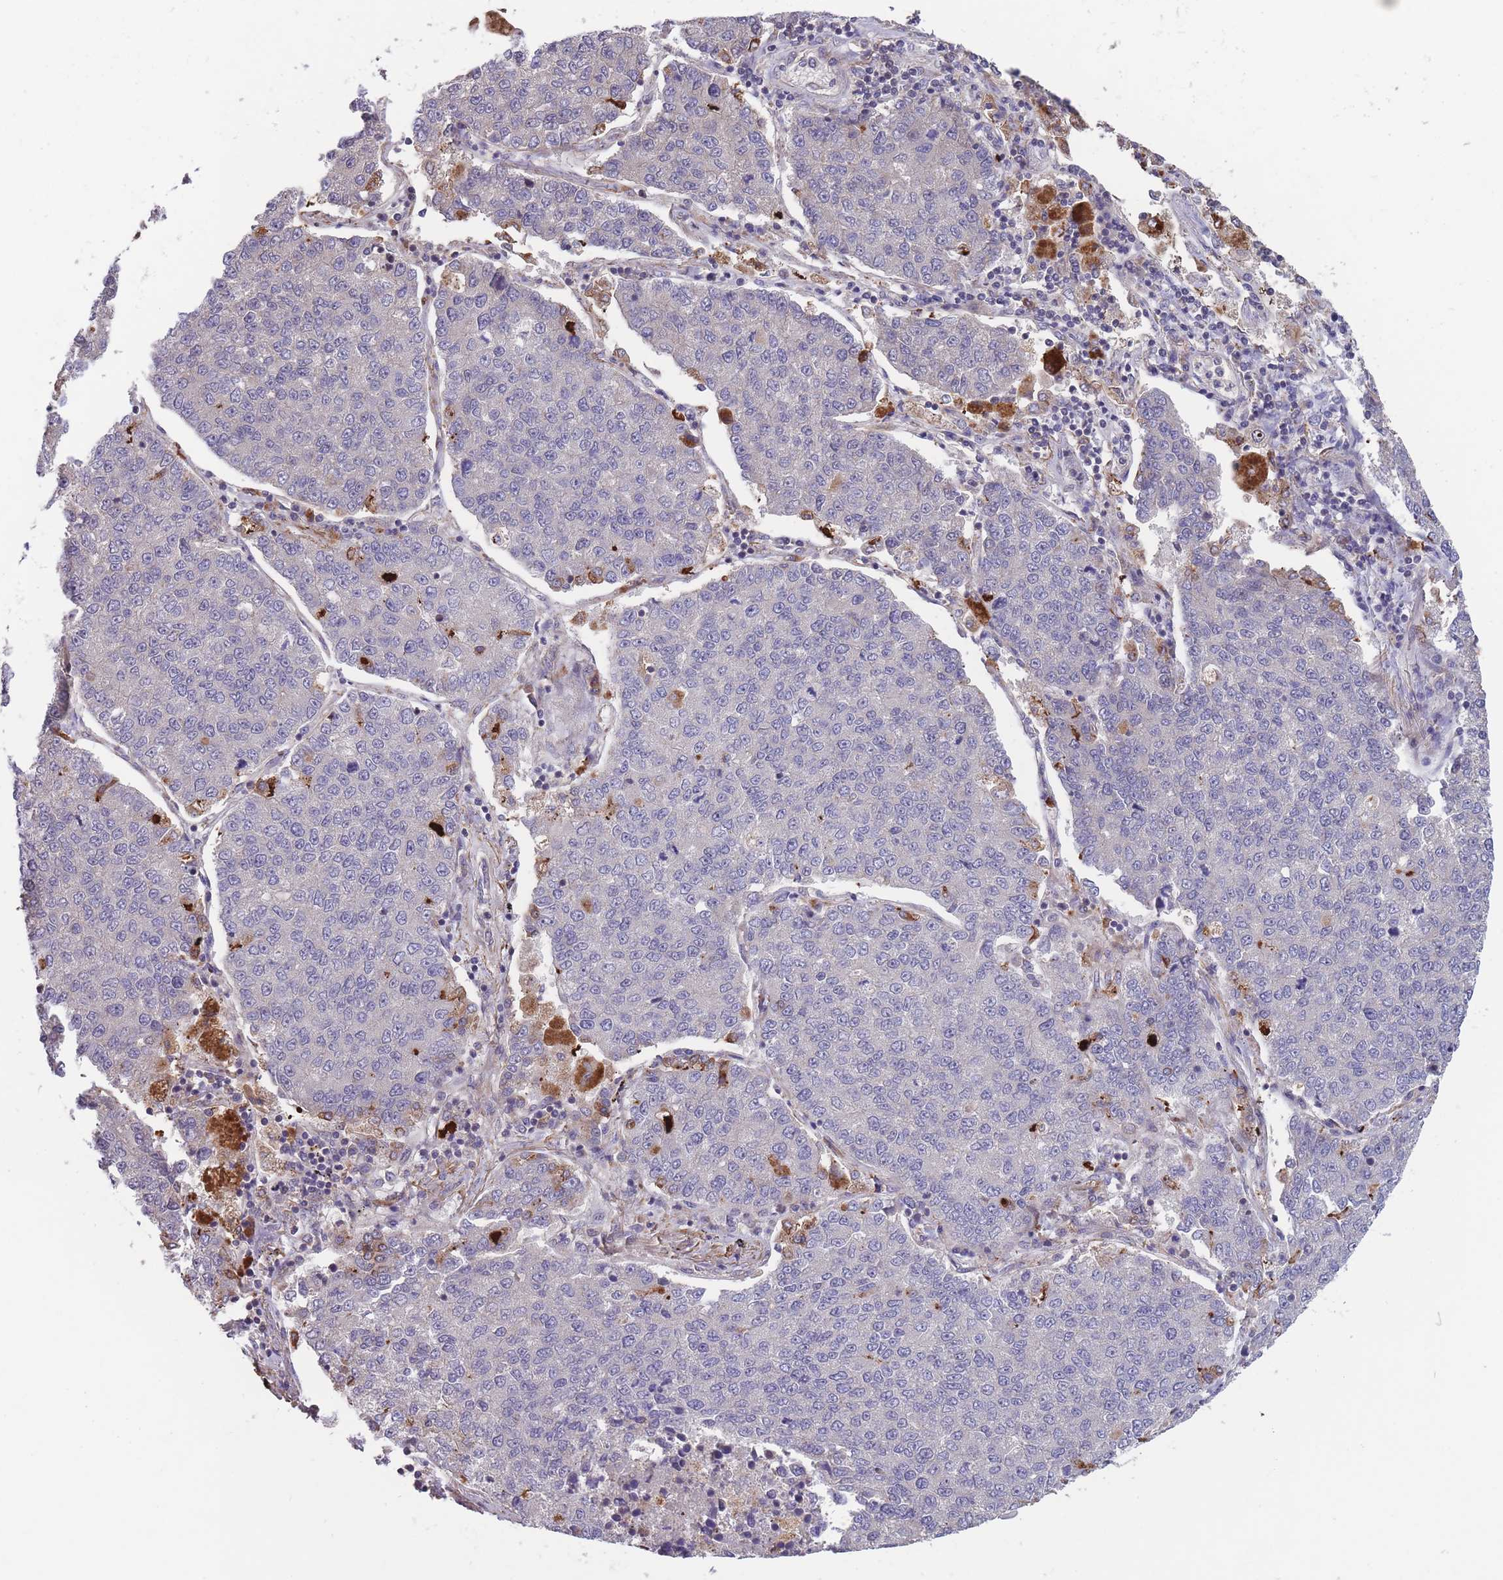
{"staining": {"intensity": "negative", "quantity": "none", "location": "none"}, "tissue": "lung cancer", "cell_type": "Tumor cells", "image_type": "cancer", "snomed": [{"axis": "morphology", "description": "Adenocarcinoma, NOS"}, {"axis": "topography", "description": "Lung"}], "caption": "Tumor cells show no significant protein expression in adenocarcinoma (lung).", "gene": "ITPKC", "patient": {"sex": "male", "age": 49}}